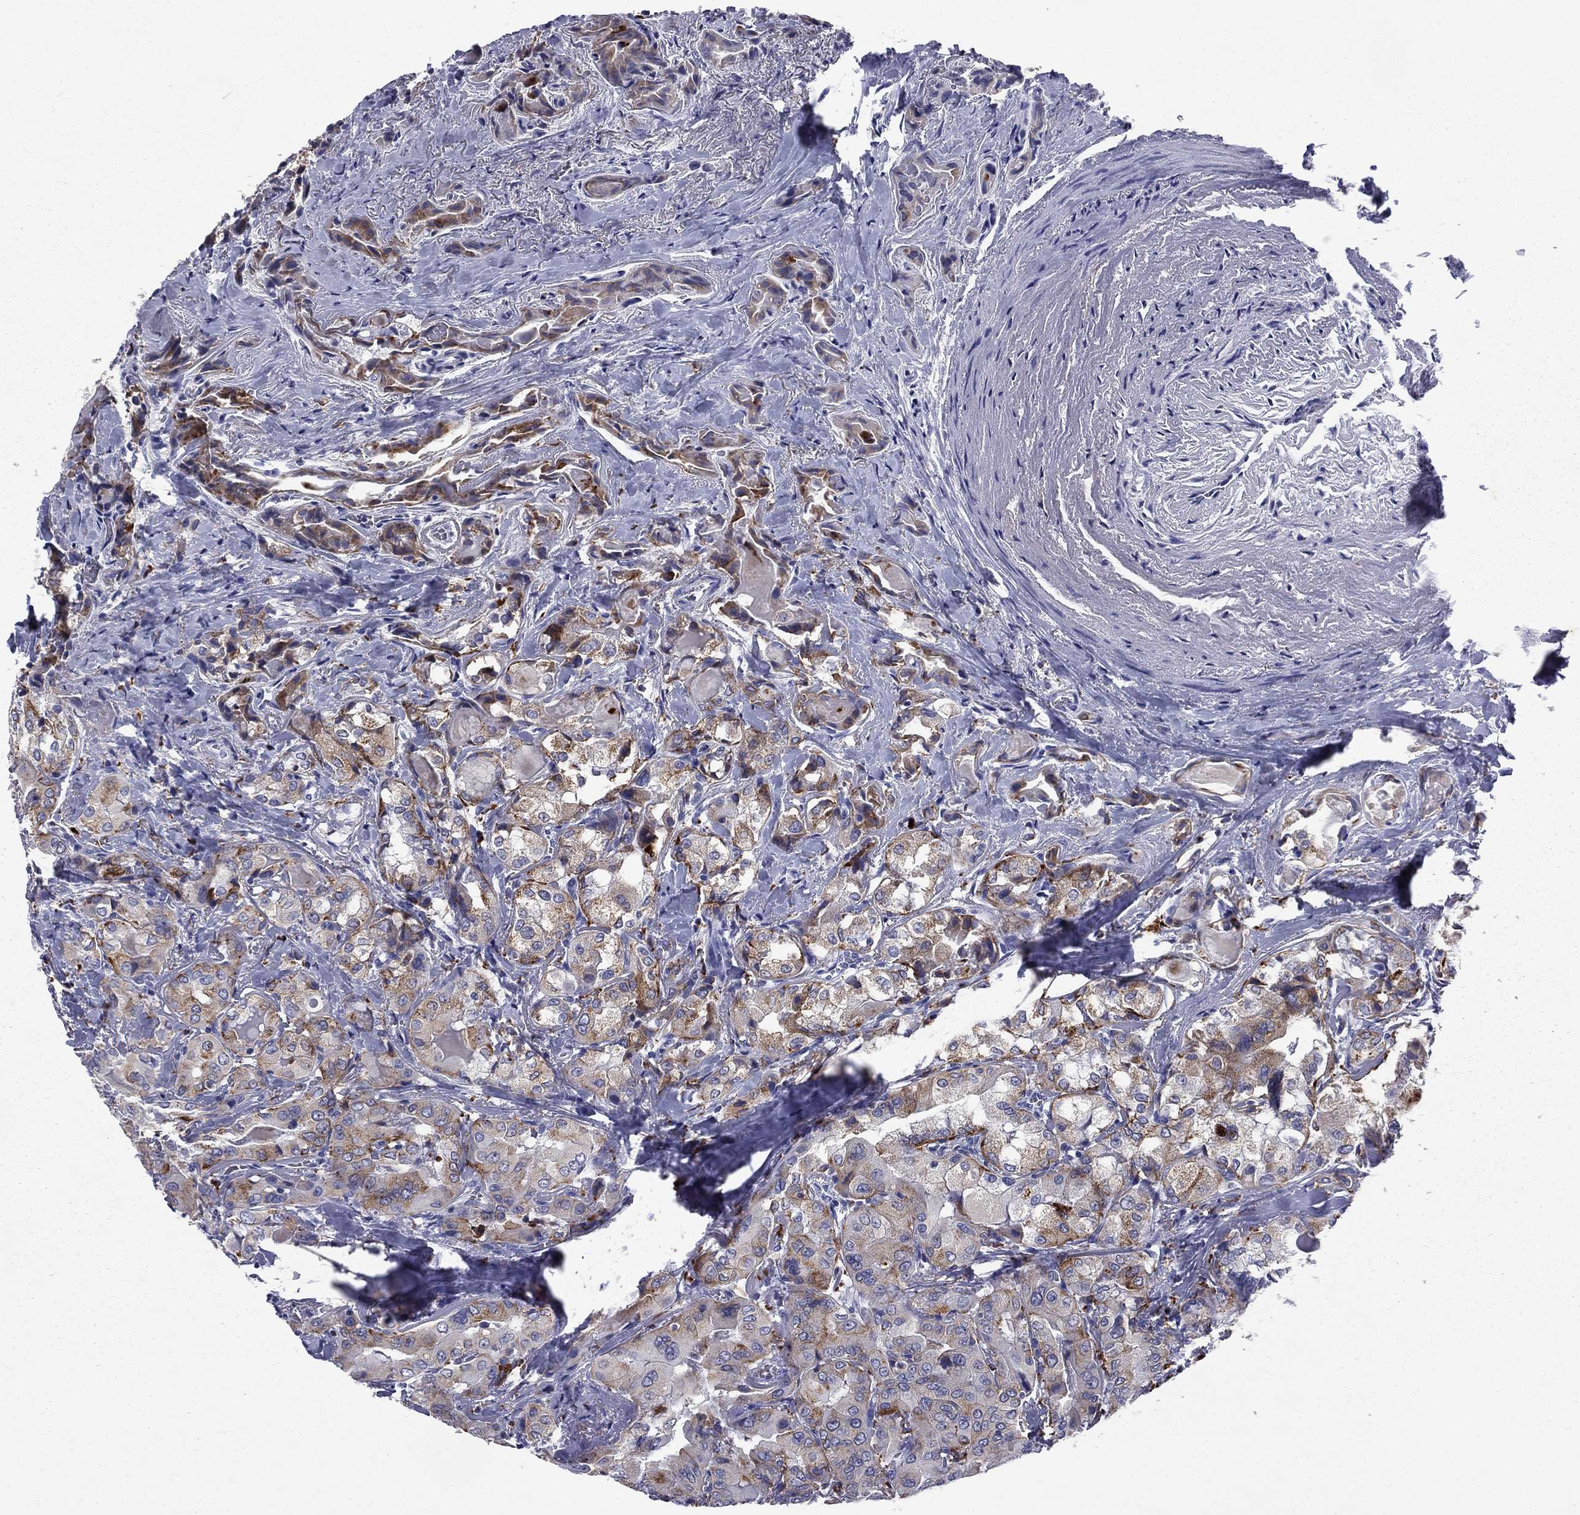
{"staining": {"intensity": "moderate", "quantity": "<25%", "location": "cytoplasmic/membranous"}, "tissue": "thyroid cancer", "cell_type": "Tumor cells", "image_type": "cancer", "snomed": [{"axis": "morphology", "description": "Normal tissue, NOS"}, {"axis": "morphology", "description": "Papillary adenocarcinoma, NOS"}, {"axis": "topography", "description": "Thyroid gland"}], "caption": "High-power microscopy captured an immunohistochemistry photomicrograph of thyroid papillary adenocarcinoma, revealing moderate cytoplasmic/membranous staining in approximately <25% of tumor cells. (Stains: DAB in brown, nuclei in blue, Microscopy: brightfield microscopy at high magnification).", "gene": "MADCAM1", "patient": {"sex": "female", "age": 66}}